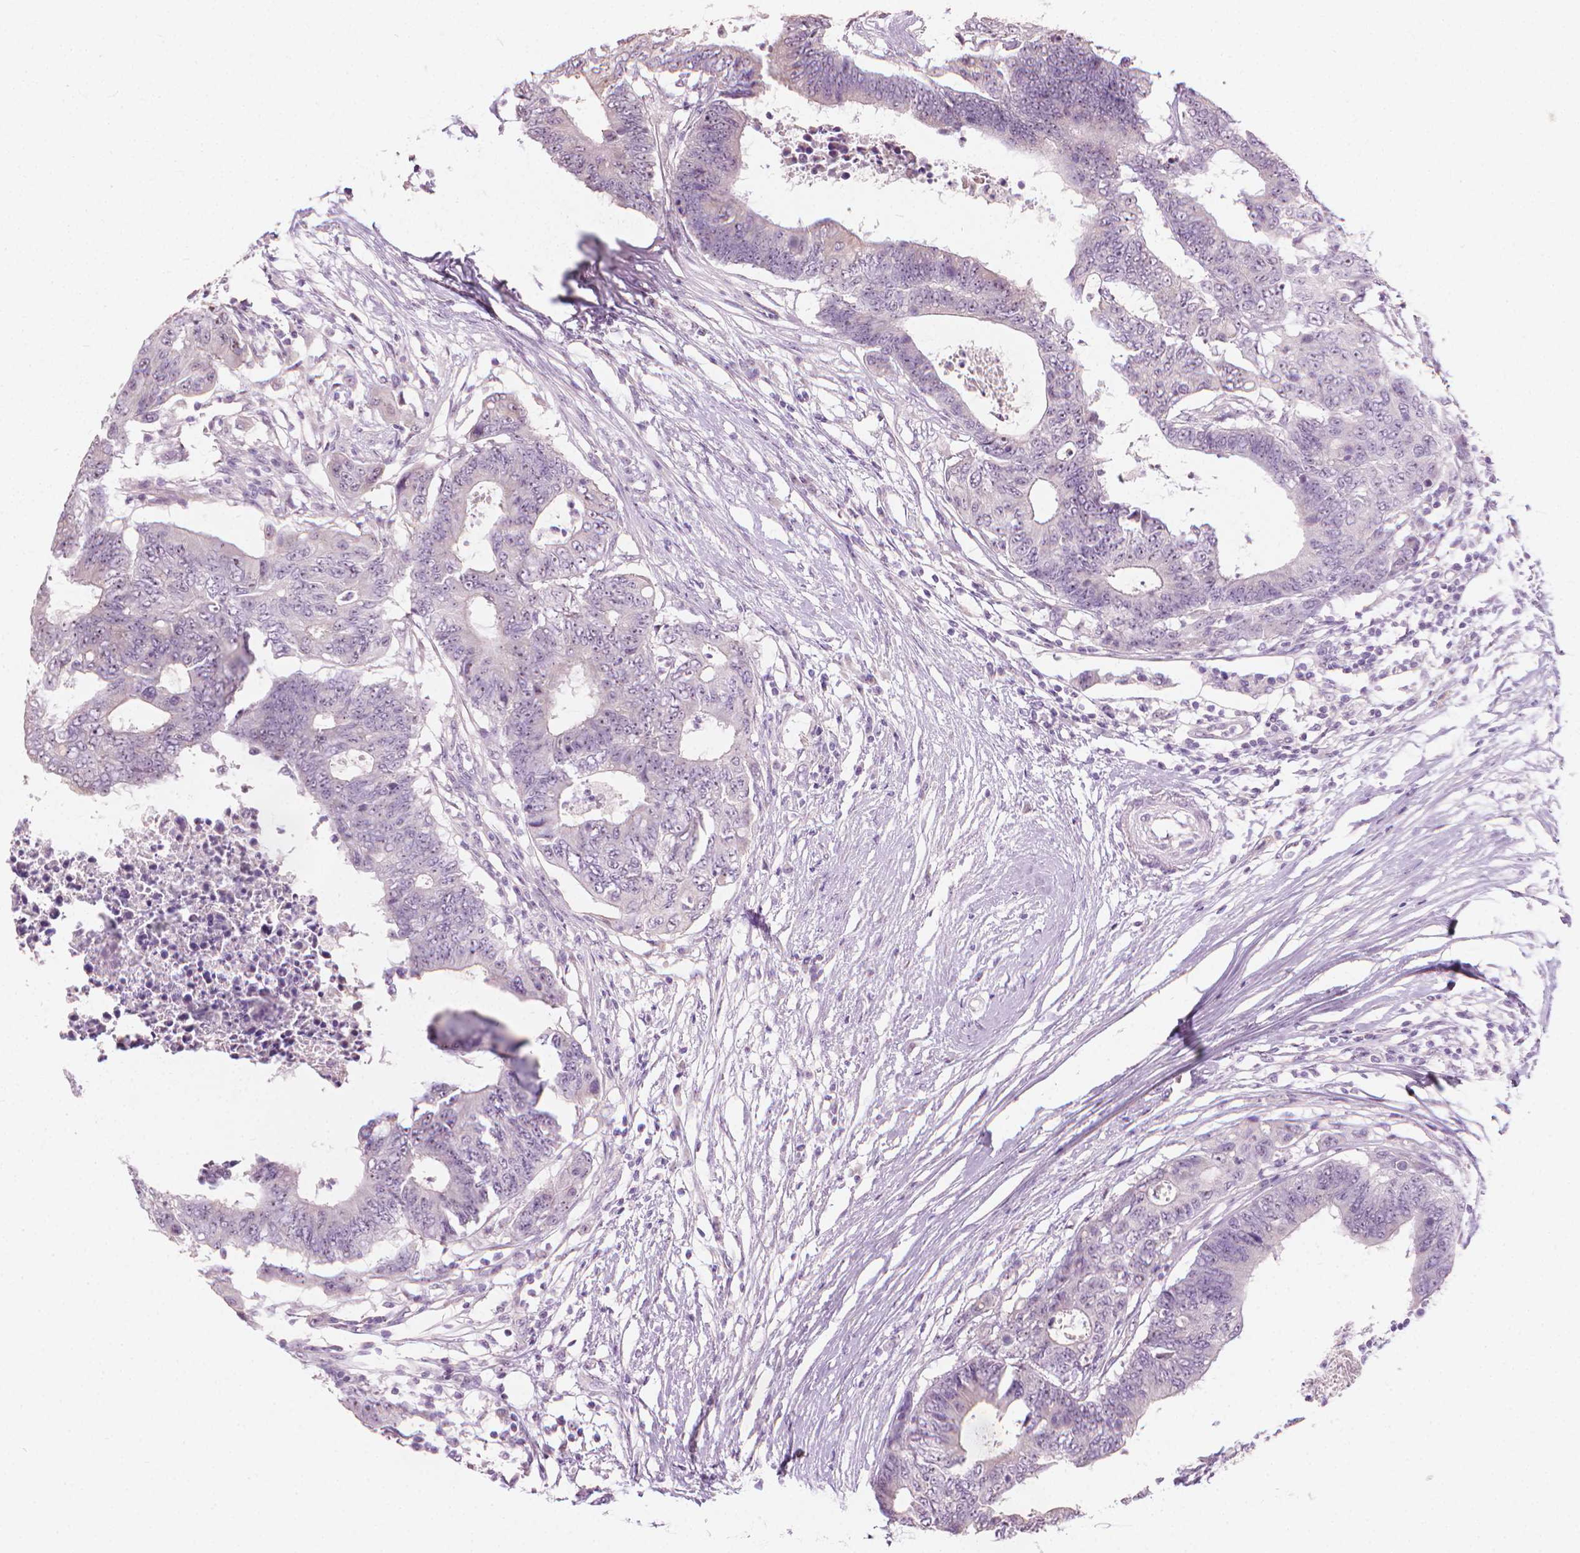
{"staining": {"intensity": "negative", "quantity": "none", "location": "none"}, "tissue": "colorectal cancer", "cell_type": "Tumor cells", "image_type": "cancer", "snomed": [{"axis": "morphology", "description": "Adenocarcinoma, NOS"}, {"axis": "topography", "description": "Colon"}], "caption": "Micrograph shows no protein staining in tumor cells of colorectal cancer tissue.", "gene": "GPRC5A", "patient": {"sex": "female", "age": 48}}